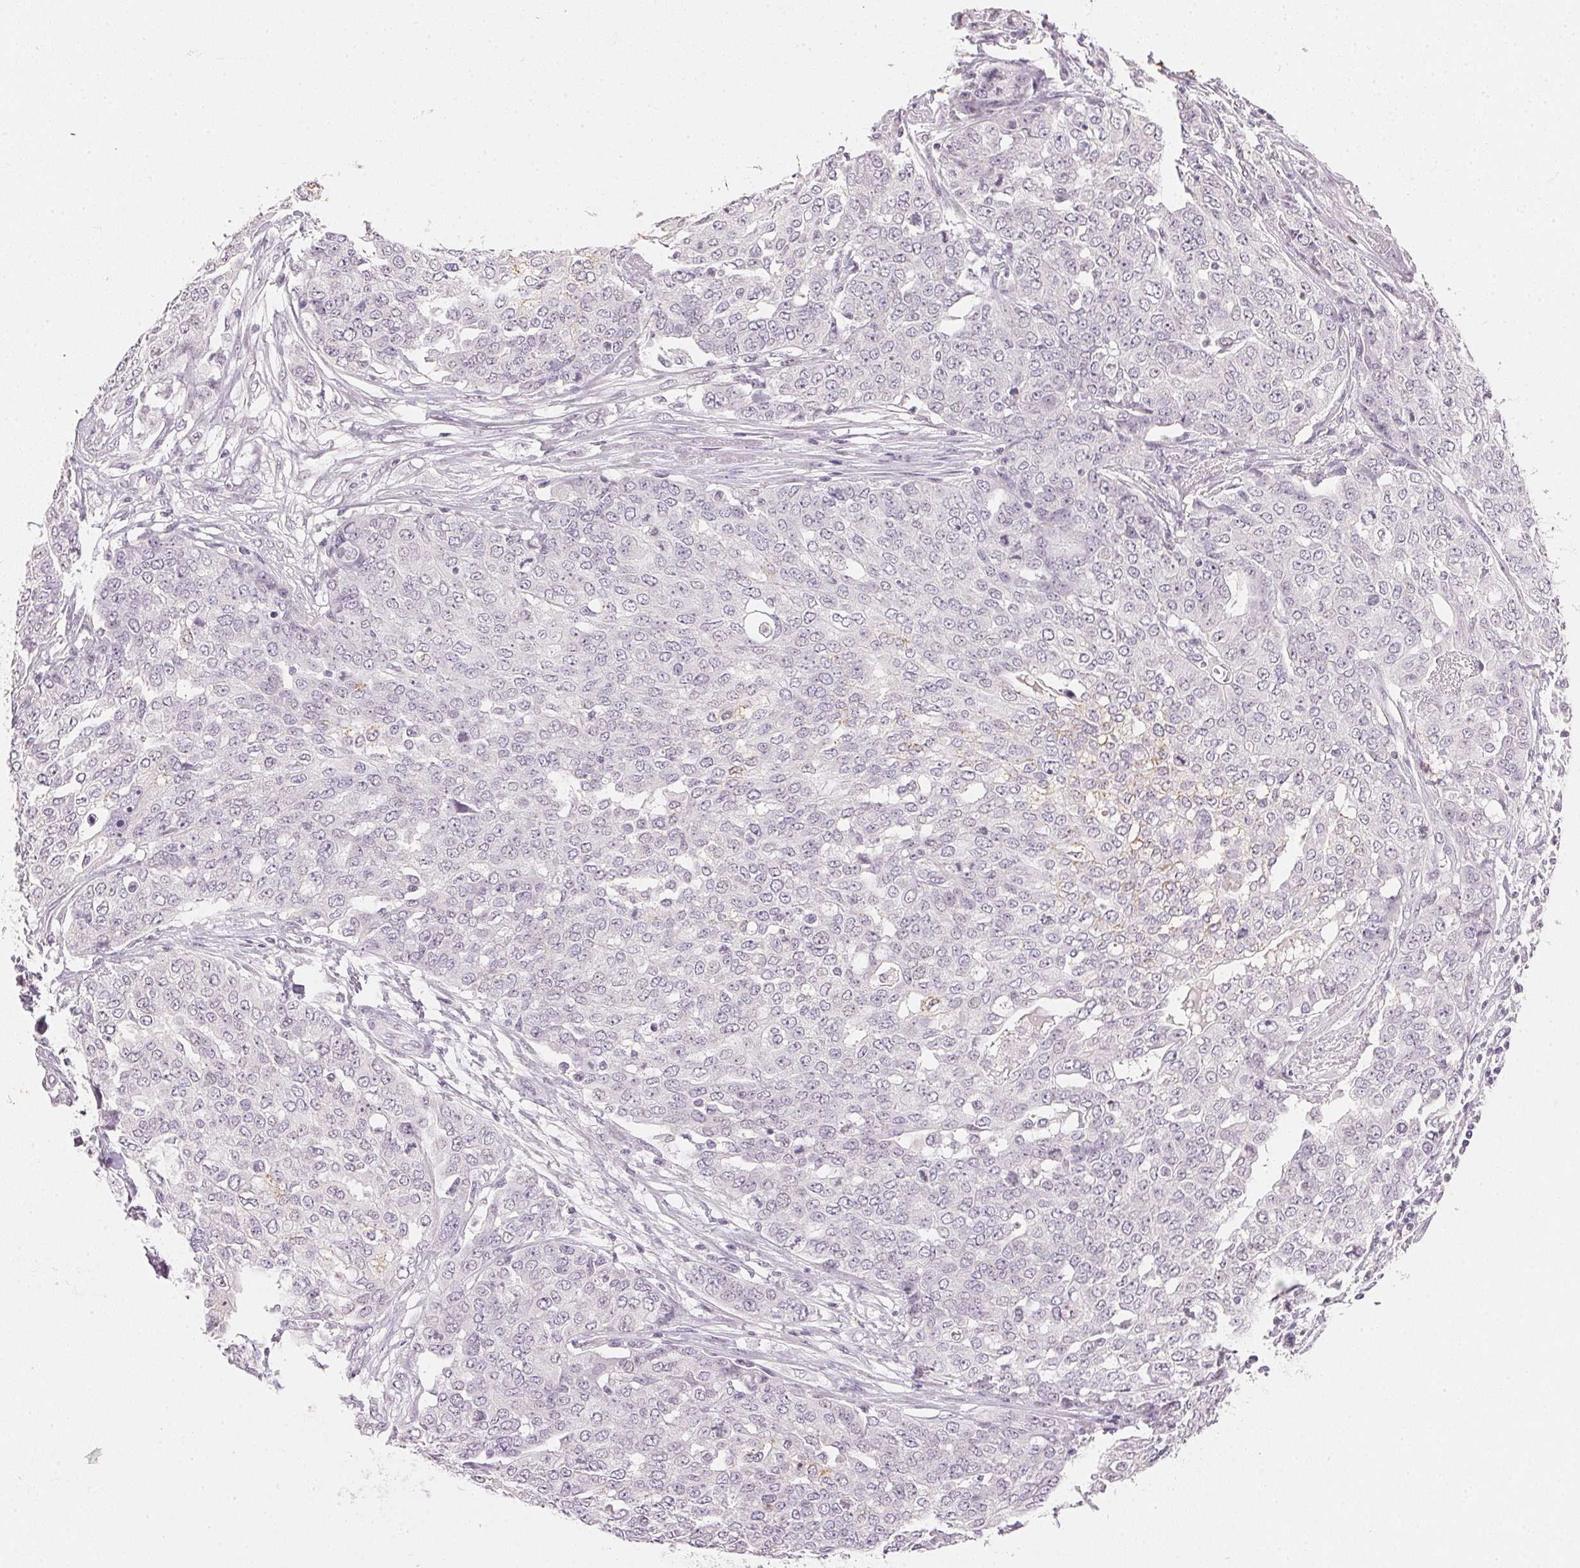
{"staining": {"intensity": "negative", "quantity": "none", "location": "none"}, "tissue": "ovarian cancer", "cell_type": "Tumor cells", "image_type": "cancer", "snomed": [{"axis": "morphology", "description": "Cystadenocarcinoma, serous, NOS"}, {"axis": "topography", "description": "Soft tissue"}, {"axis": "topography", "description": "Ovary"}], "caption": "There is no significant staining in tumor cells of ovarian serous cystadenocarcinoma.", "gene": "SMTN", "patient": {"sex": "female", "age": 57}}